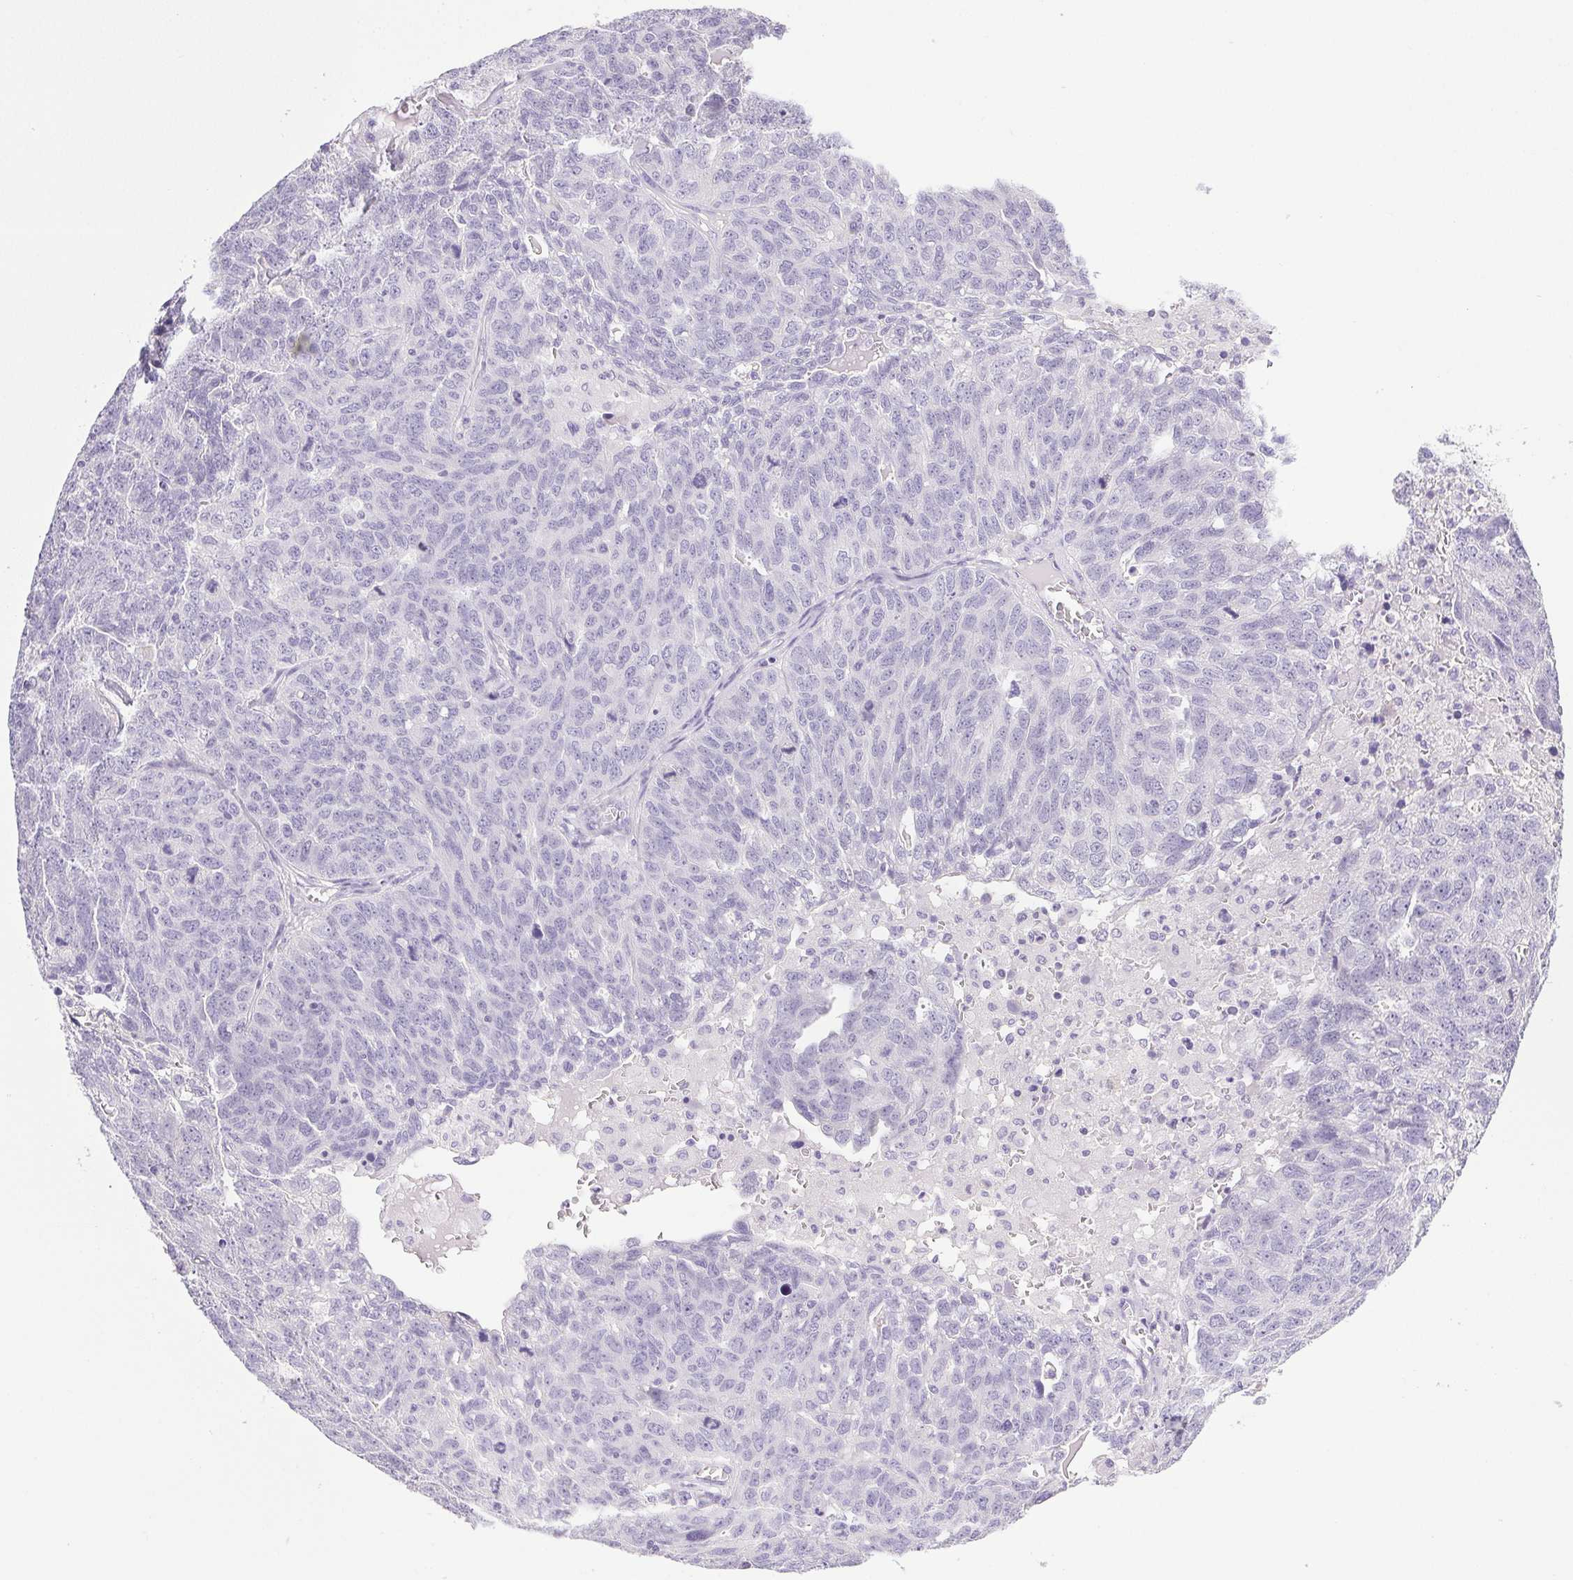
{"staining": {"intensity": "negative", "quantity": "none", "location": "none"}, "tissue": "ovarian cancer", "cell_type": "Tumor cells", "image_type": "cancer", "snomed": [{"axis": "morphology", "description": "Cystadenocarcinoma, serous, NOS"}, {"axis": "topography", "description": "Ovary"}], "caption": "Ovarian serous cystadenocarcinoma was stained to show a protein in brown. There is no significant staining in tumor cells.", "gene": "PAPPA2", "patient": {"sex": "female", "age": 71}}